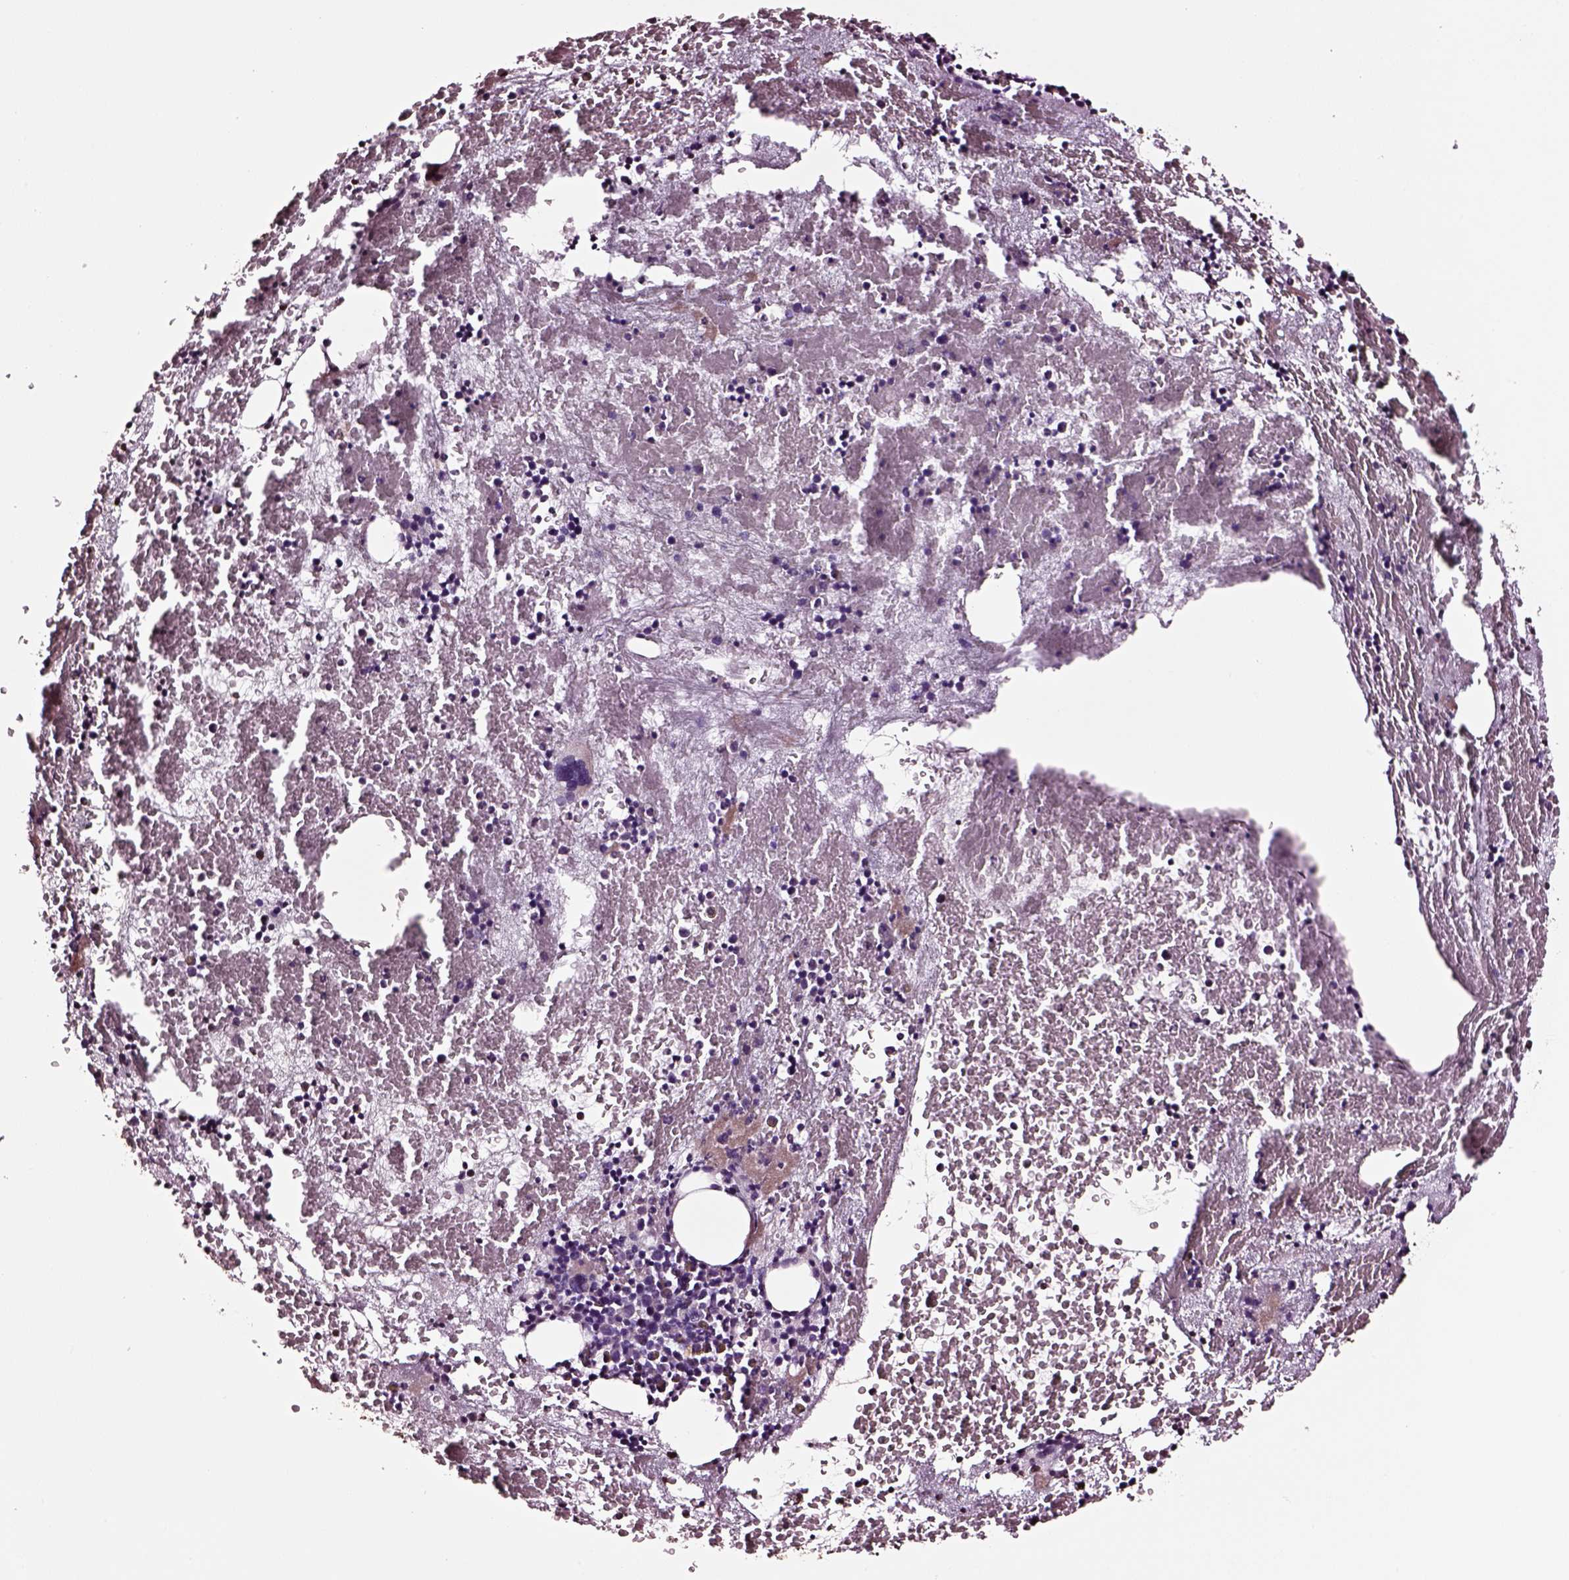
{"staining": {"intensity": "moderate", "quantity": "25%-75%", "location": "nuclear"}, "tissue": "bone marrow", "cell_type": "Hematopoietic cells", "image_type": "normal", "snomed": [{"axis": "morphology", "description": "Normal tissue, NOS"}, {"axis": "topography", "description": "Bone marrow"}], "caption": "Brown immunohistochemical staining in unremarkable bone marrow shows moderate nuclear expression in about 25%-75% of hematopoietic cells. (brown staining indicates protein expression, while blue staining denotes nuclei).", "gene": "SOX10", "patient": {"sex": "male", "age": 79}}